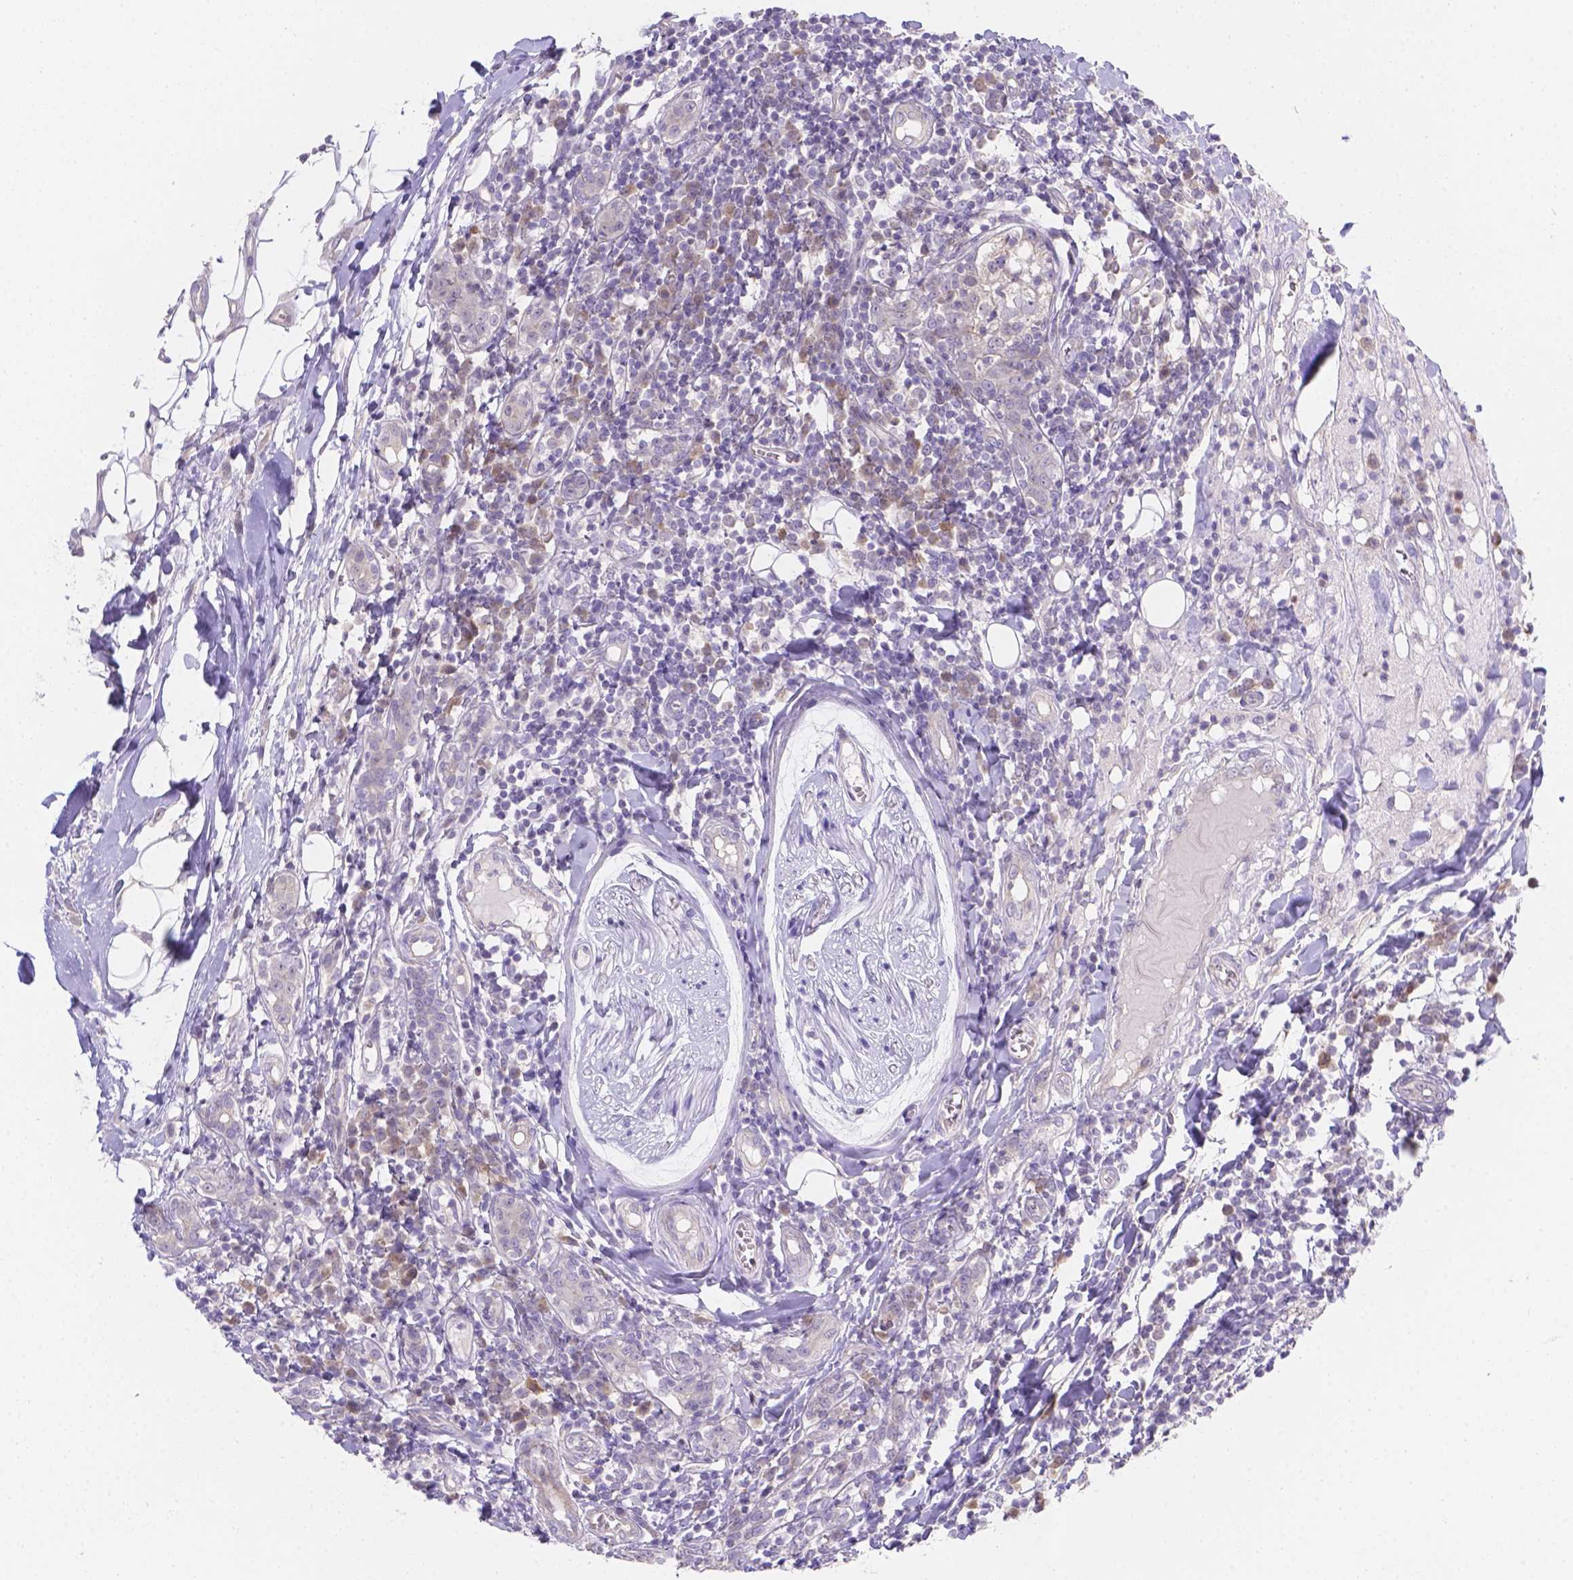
{"staining": {"intensity": "negative", "quantity": "none", "location": "none"}, "tissue": "breast cancer", "cell_type": "Tumor cells", "image_type": "cancer", "snomed": [{"axis": "morphology", "description": "Duct carcinoma"}, {"axis": "topography", "description": "Breast"}], "caption": "IHC histopathology image of human breast cancer stained for a protein (brown), which reveals no positivity in tumor cells. (Immunohistochemistry, brightfield microscopy, high magnification).", "gene": "CD96", "patient": {"sex": "female", "age": 30}}